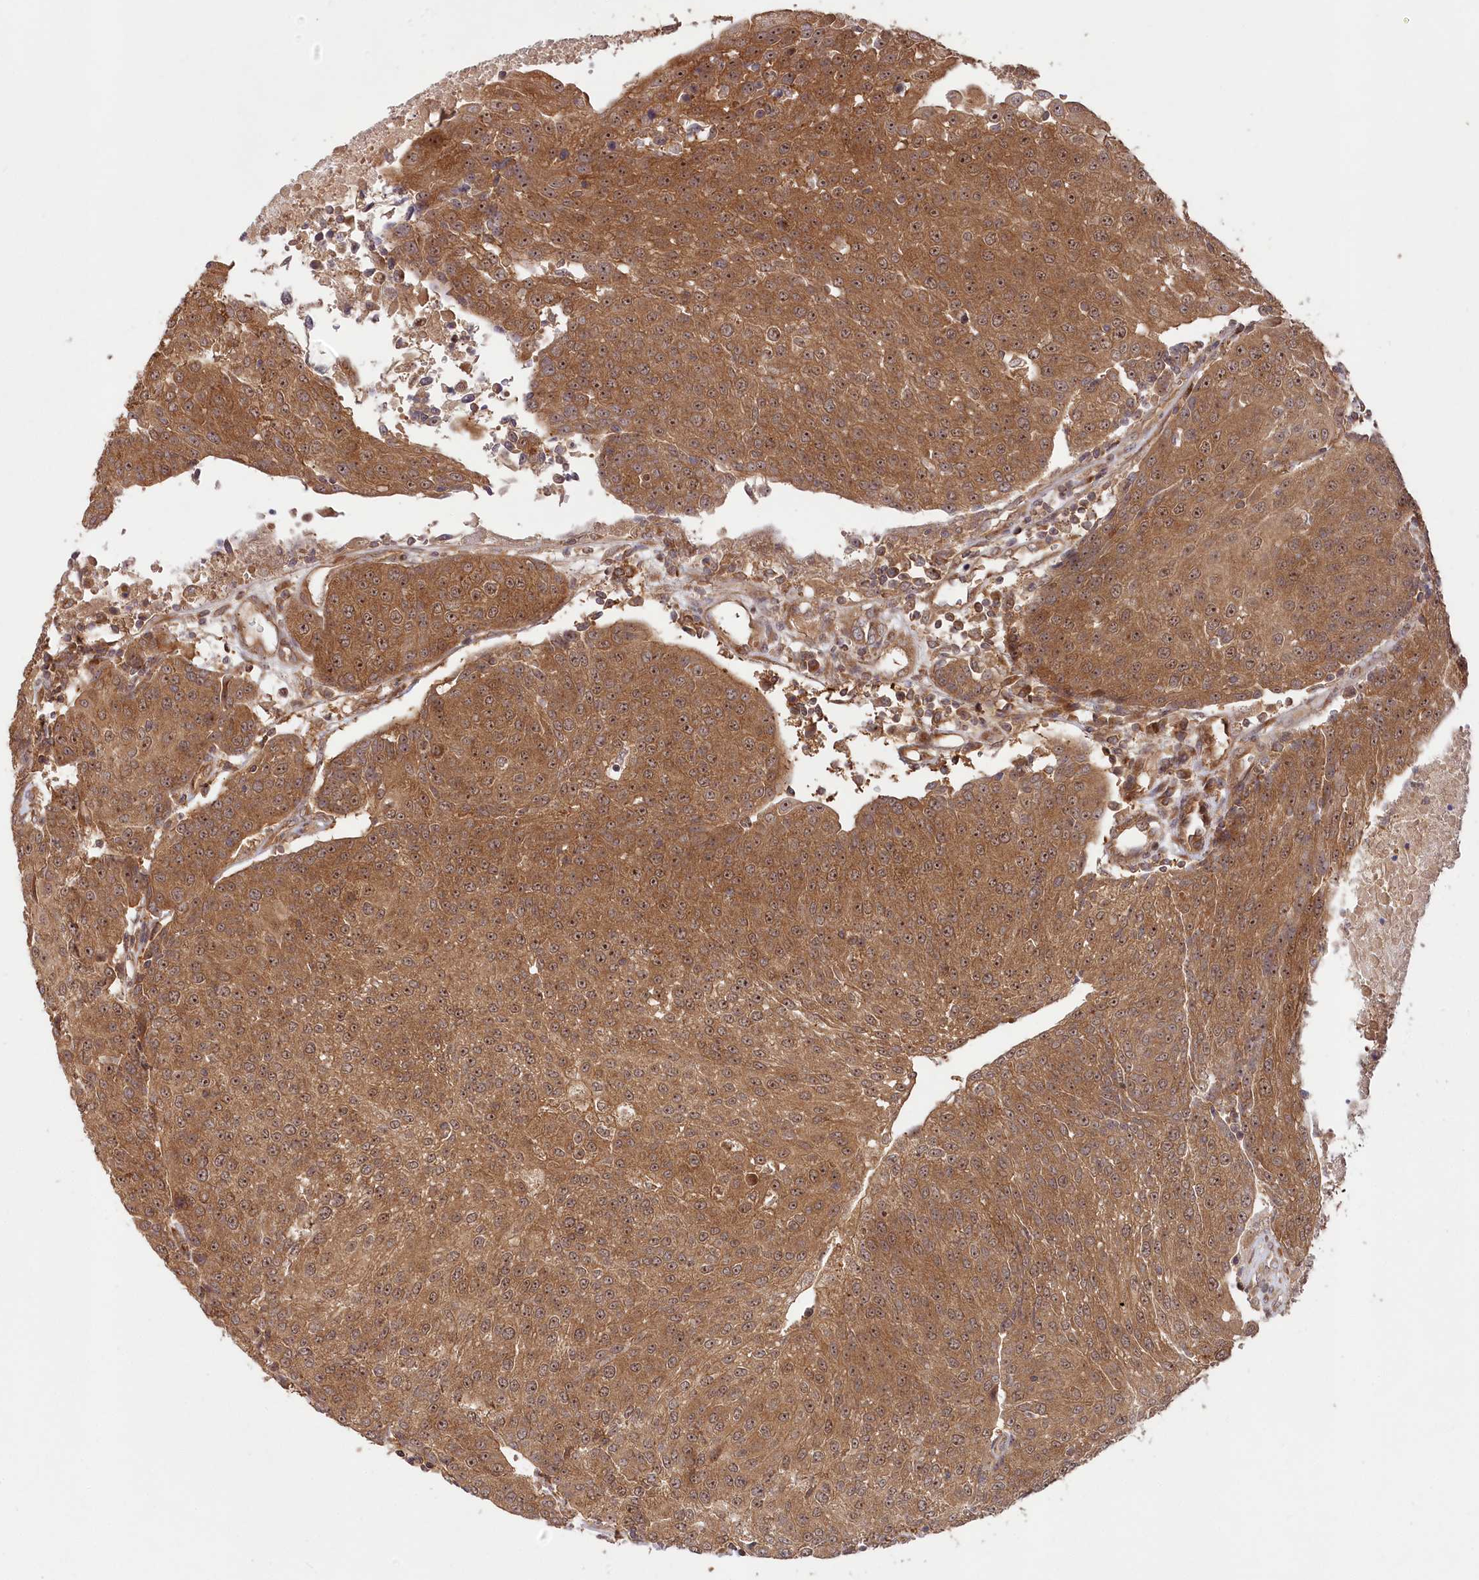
{"staining": {"intensity": "moderate", "quantity": ">75%", "location": "cytoplasmic/membranous,nuclear"}, "tissue": "urothelial cancer", "cell_type": "Tumor cells", "image_type": "cancer", "snomed": [{"axis": "morphology", "description": "Urothelial carcinoma, High grade"}, {"axis": "topography", "description": "Urinary bladder"}], "caption": "There is medium levels of moderate cytoplasmic/membranous and nuclear positivity in tumor cells of urothelial cancer, as demonstrated by immunohistochemical staining (brown color).", "gene": "TBCA", "patient": {"sex": "female", "age": 85}}